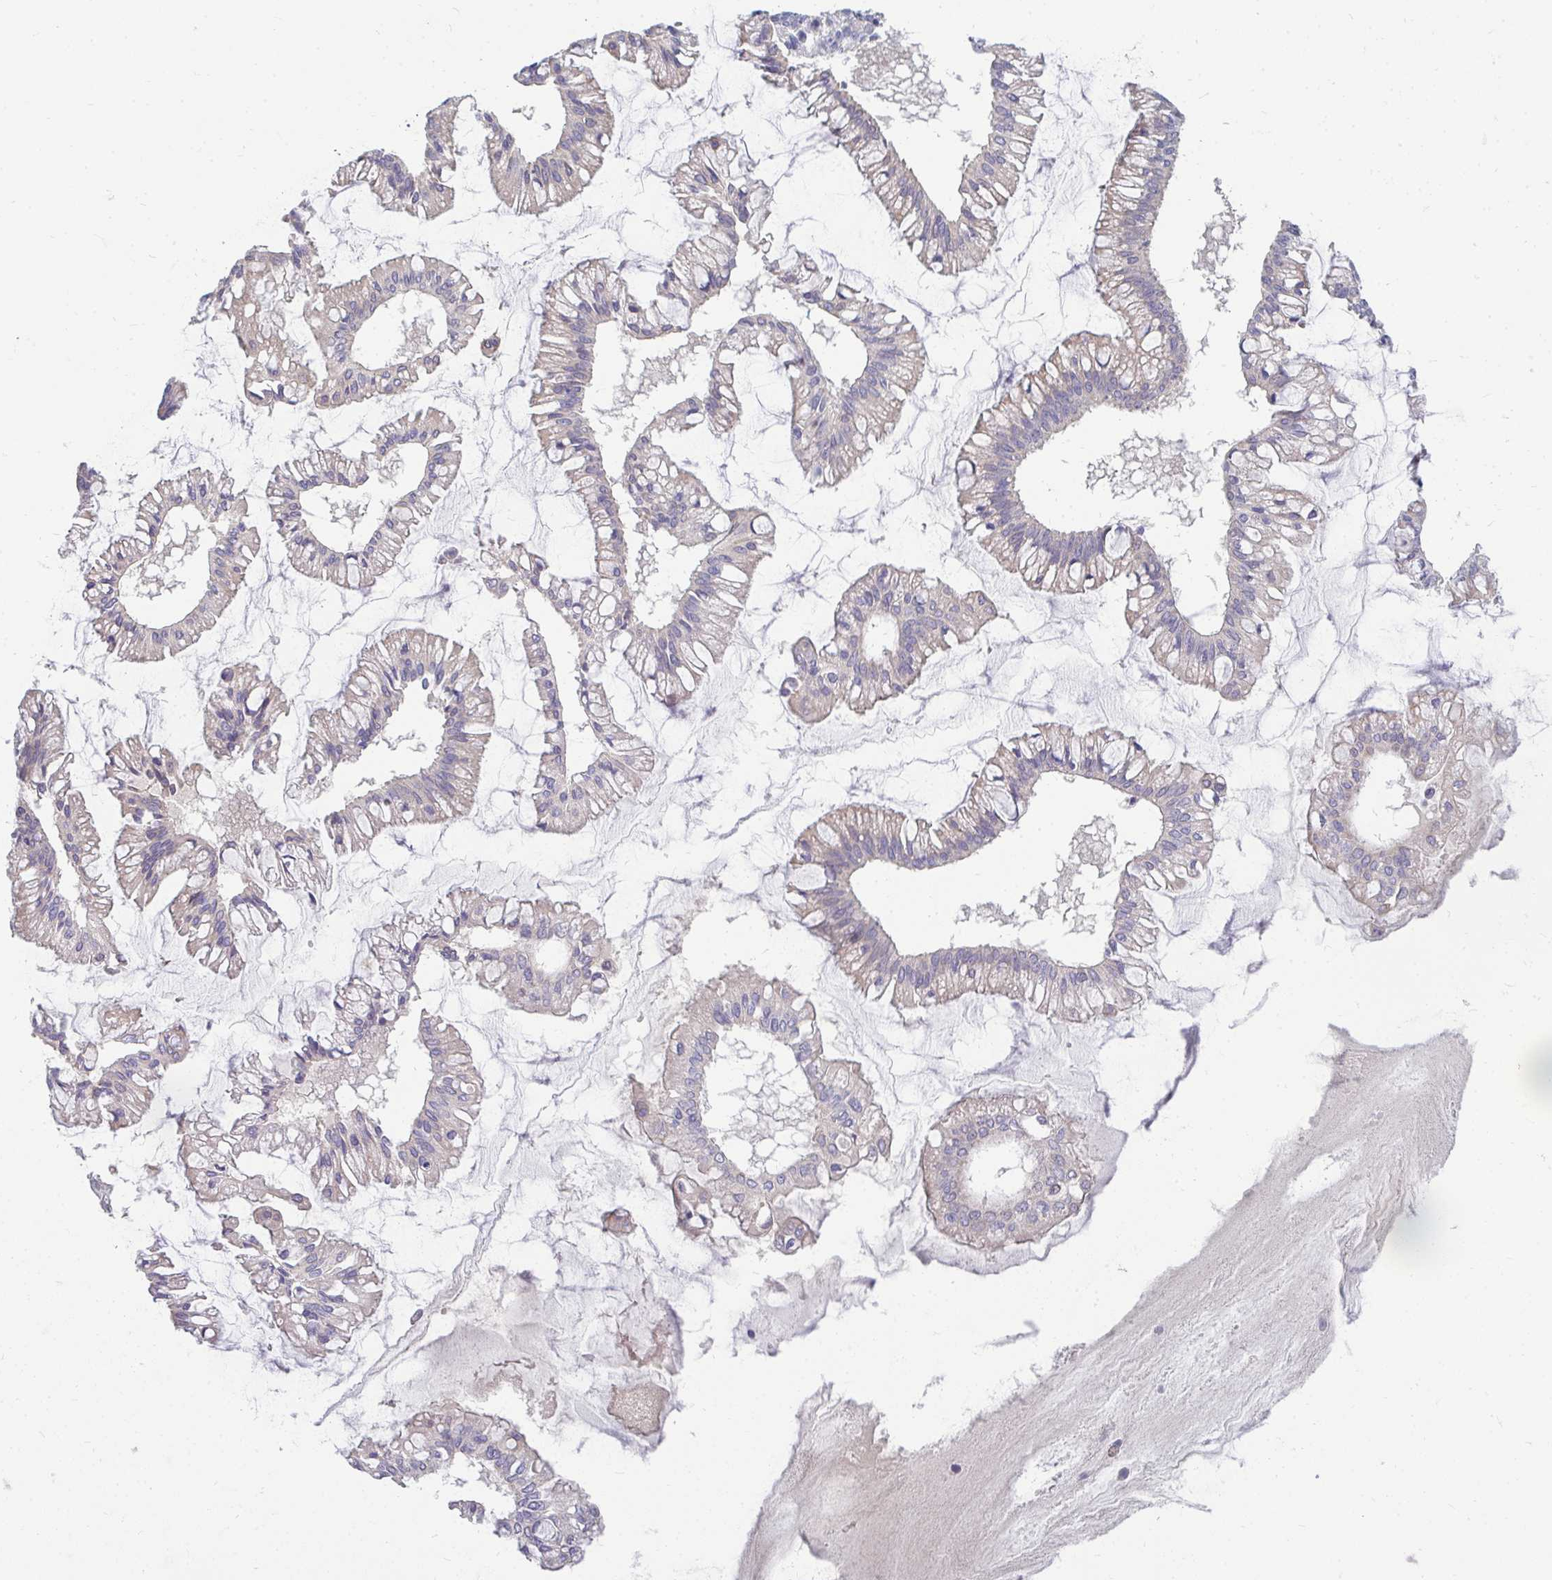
{"staining": {"intensity": "negative", "quantity": "none", "location": "none"}, "tissue": "ovarian cancer", "cell_type": "Tumor cells", "image_type": "cancer", "snomed": [{"axis": "morphology", "description": "Cystadenocarcinoma, mucinous, NOS"}, {"axis": "topography", "description": "Ovary"}], "caption": "Ovarian mucinous cystadenocarcinoma was stained to show a protein in brown. There is no significant staining in tumor cells.", "gene": "MROH8", "patient": {"sex": "female", "age": 73}}